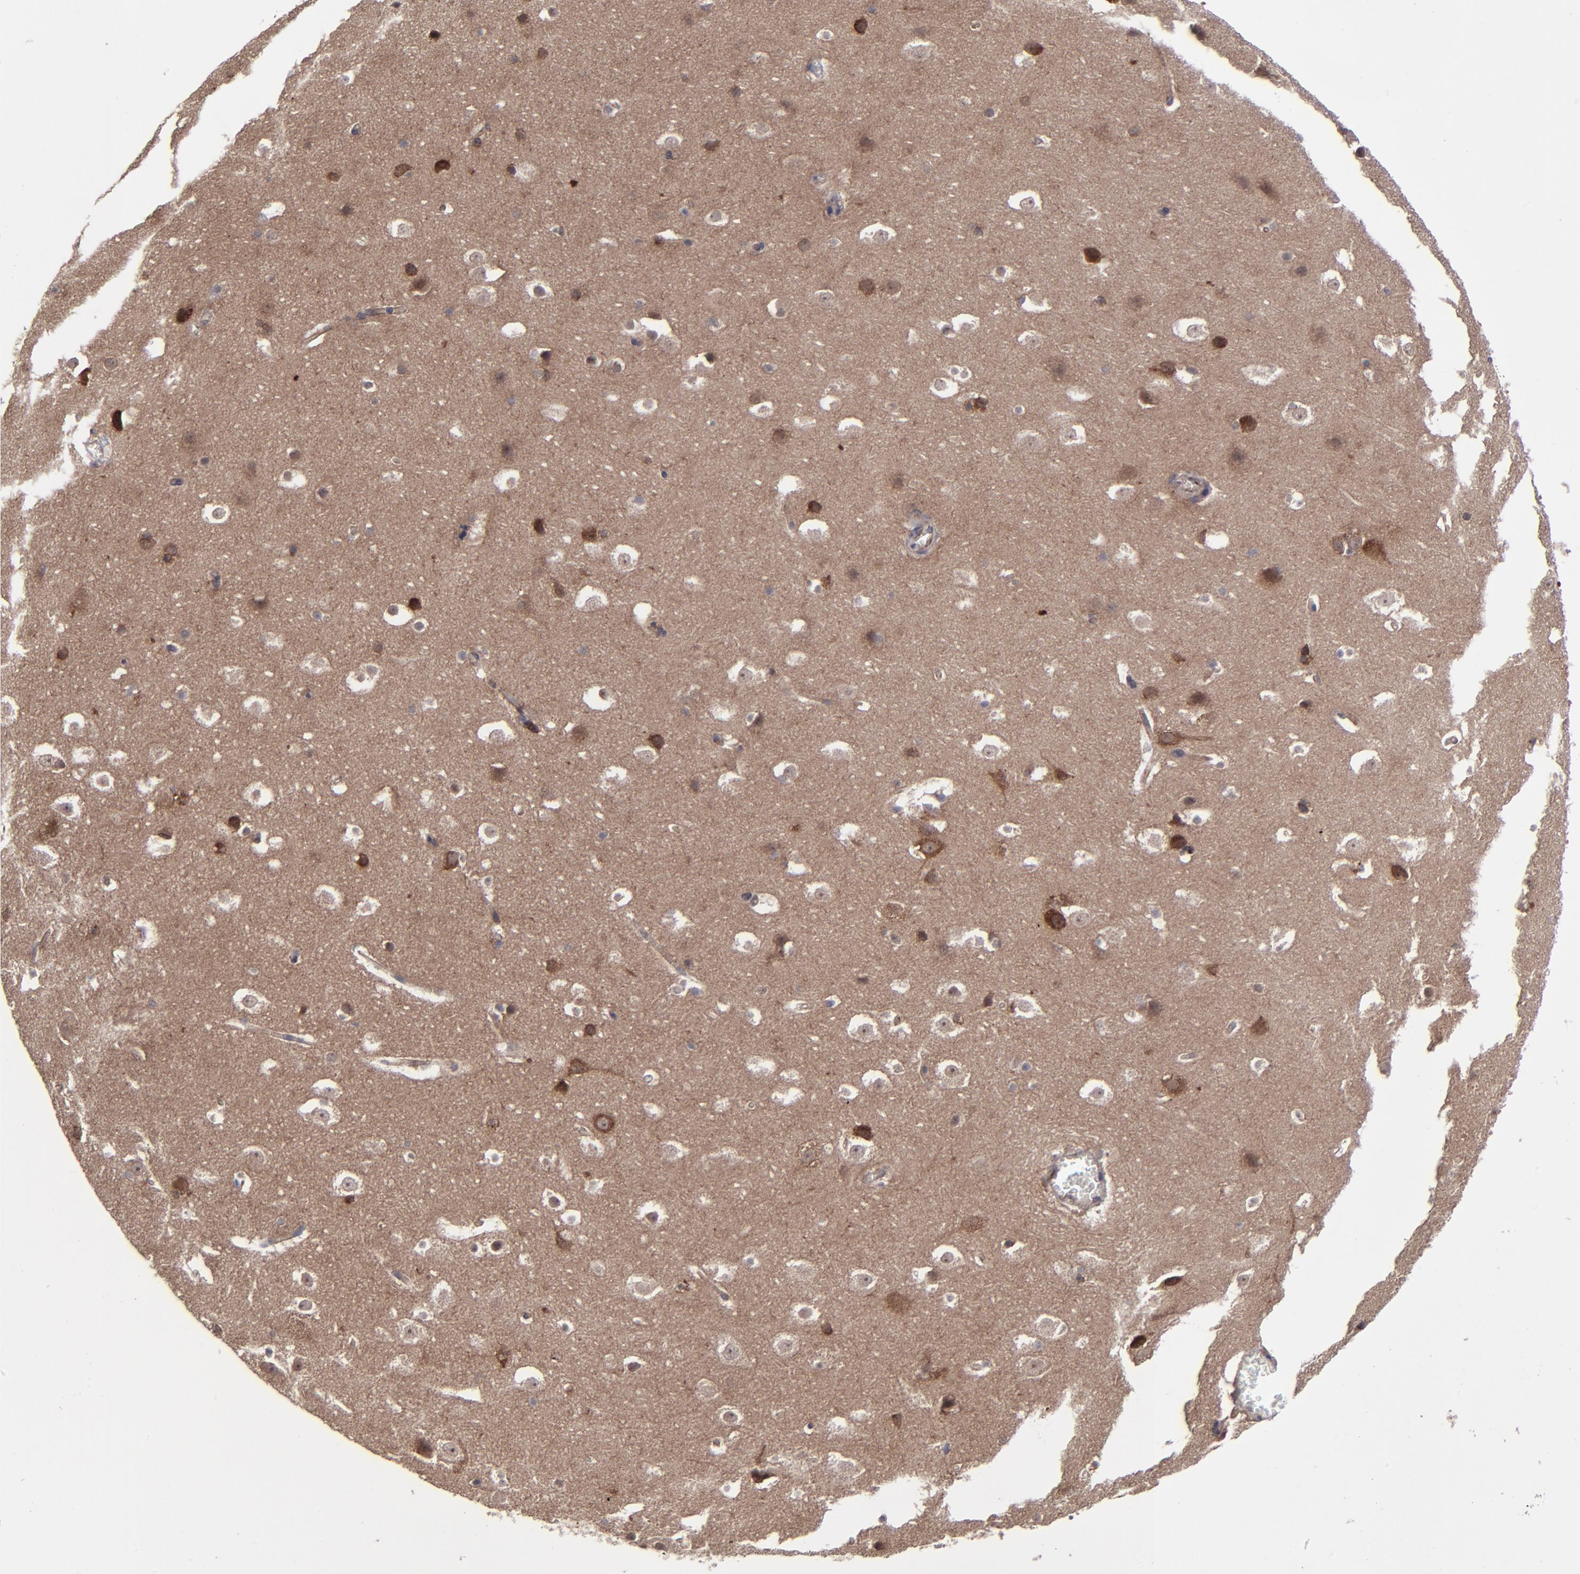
{"staining": {"intensity": "weak", "quantity": "<25%", "location": "cytoplasmic/membranous"}, "tissue": "hippocampus", "cell_type": "Glial cells", "image_type": "normal", "snomed": [{"axis": "morphology", "description": "Normal tissue, NOS"}, {"axis": "topography", "description": "Hippocampus"}], "caption": "High power microscopy photomicrograph of an immunohistochemistry histopathology image of normal hippocampus, revealing no significant staining in glial cells. (Immunohistochemistry (ihc), brightfield microscopy, high magnification).", "gene": "ZNF780A", "patient": {"sex": "male", "age": 45}}